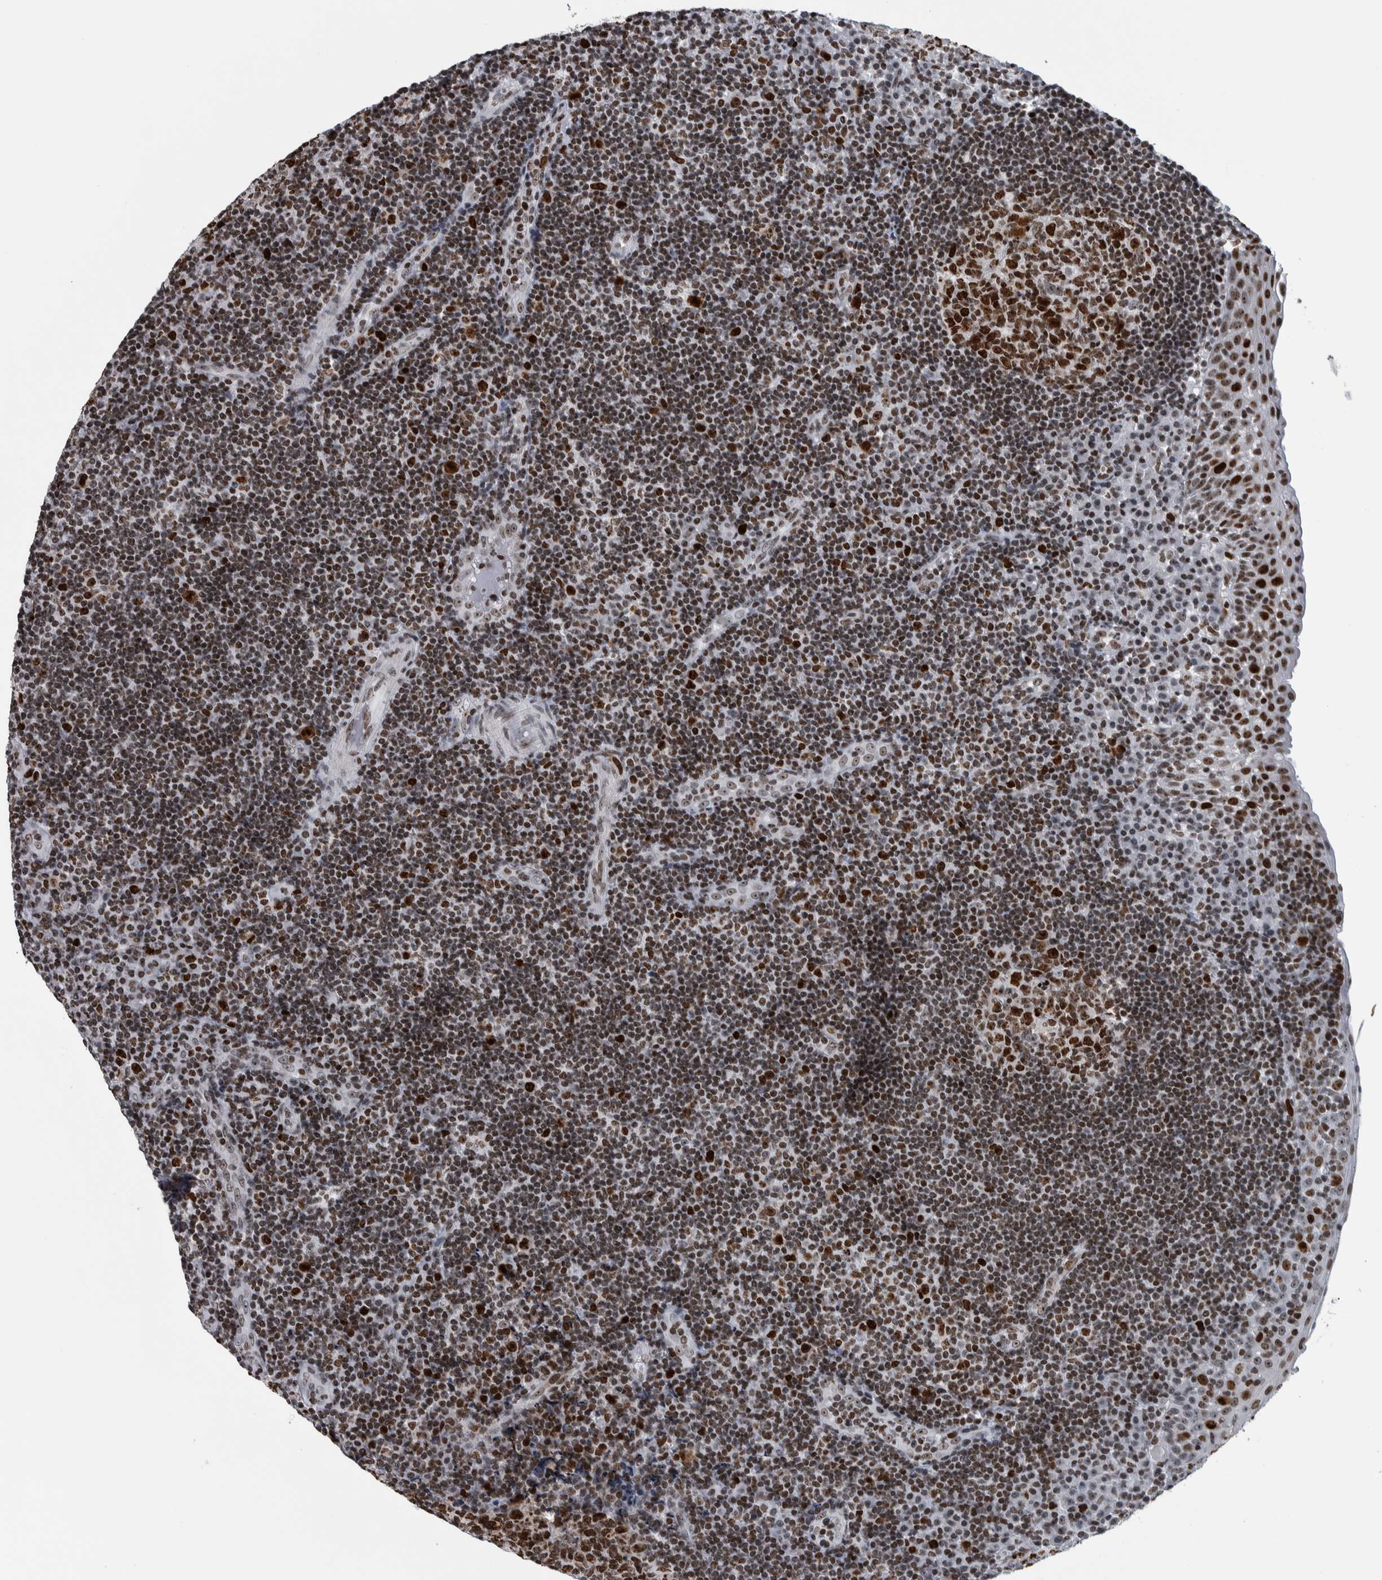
{"staining": {"intensity": "strong", "quantity": ">75%", "location": "nuclear"}, "tissue": "tonsil", "cell_type": "Germinal center cells", "image_type": "normal", "snomed": [{"axis": "morphology", "description": "Normal tissue, NOS"}, {"axis": "topography", "description": "Tonsil"}], "caption": "Immunohistochemistry staining of unremarkable tonsil, which demonstrates high levels of strong nuclear positivity in approximately >75% of germinal center cells indicating strong nuclear protein staining. The staining was performed using DAB (3,3'-diaminobenzidine) (brown) for protein detection and nuclei were counterstained in hematoxylin (blue).", "gene": "TOP2B", "patient": {"sex": "female", "age": 40}}